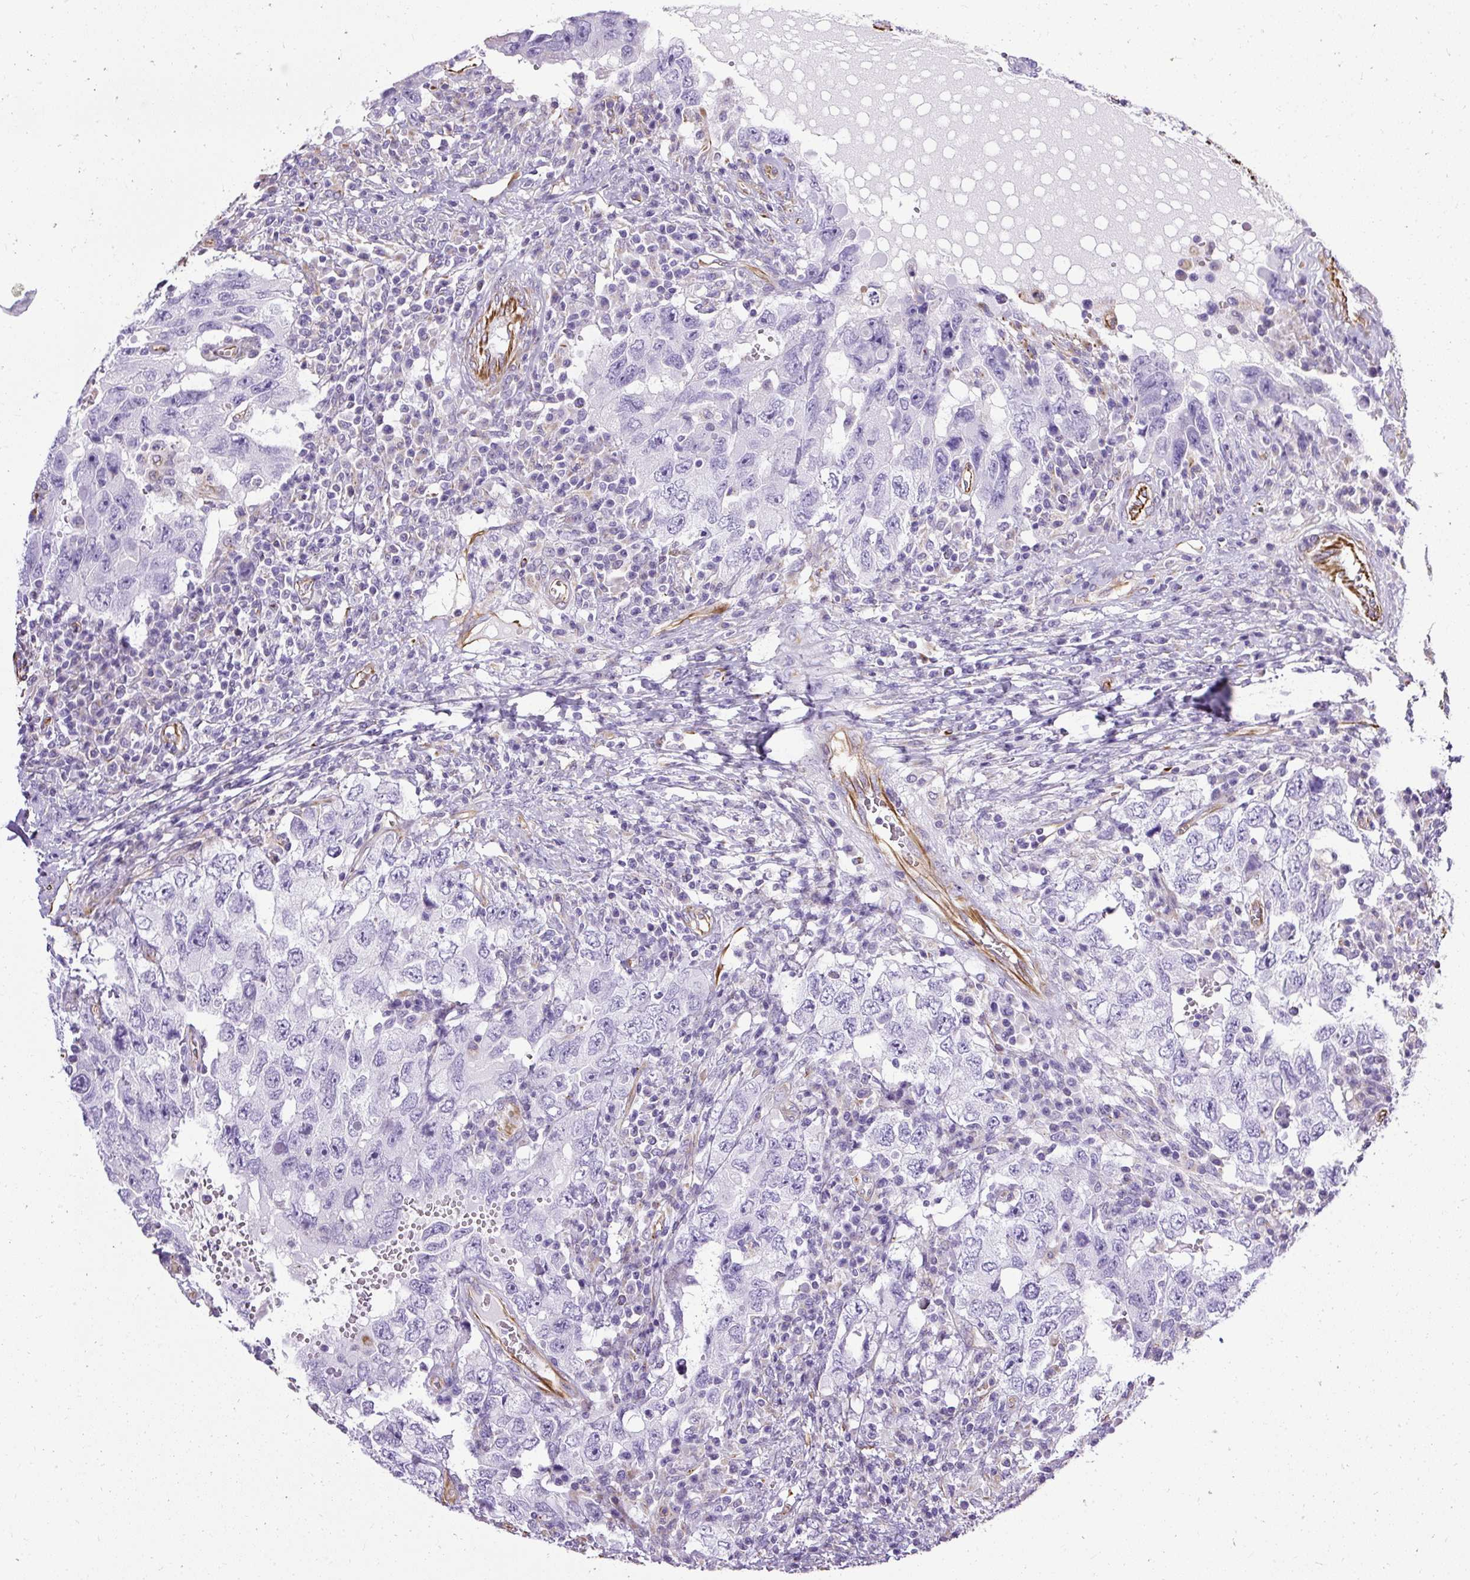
{"staining": {"intensity": "negative", "quantity": "none", "location": "none"}, "tissue": "testis cancer", "cell_type": "Tumor cells", "image_type": "cancer", "snomed": [{"axis": "morphology", "description": "Carcinoma, Embryonal, NOS"}, {"axis": "topography", "description": "Testis"}], "caption": "This is an immunohistochemistry (IHC) photomicrograph of human embryonal carcinoma (testis). There is no expression in tumor cells.", "gene": "PLS1", "patient": {"sex": "male", "age": 26}}